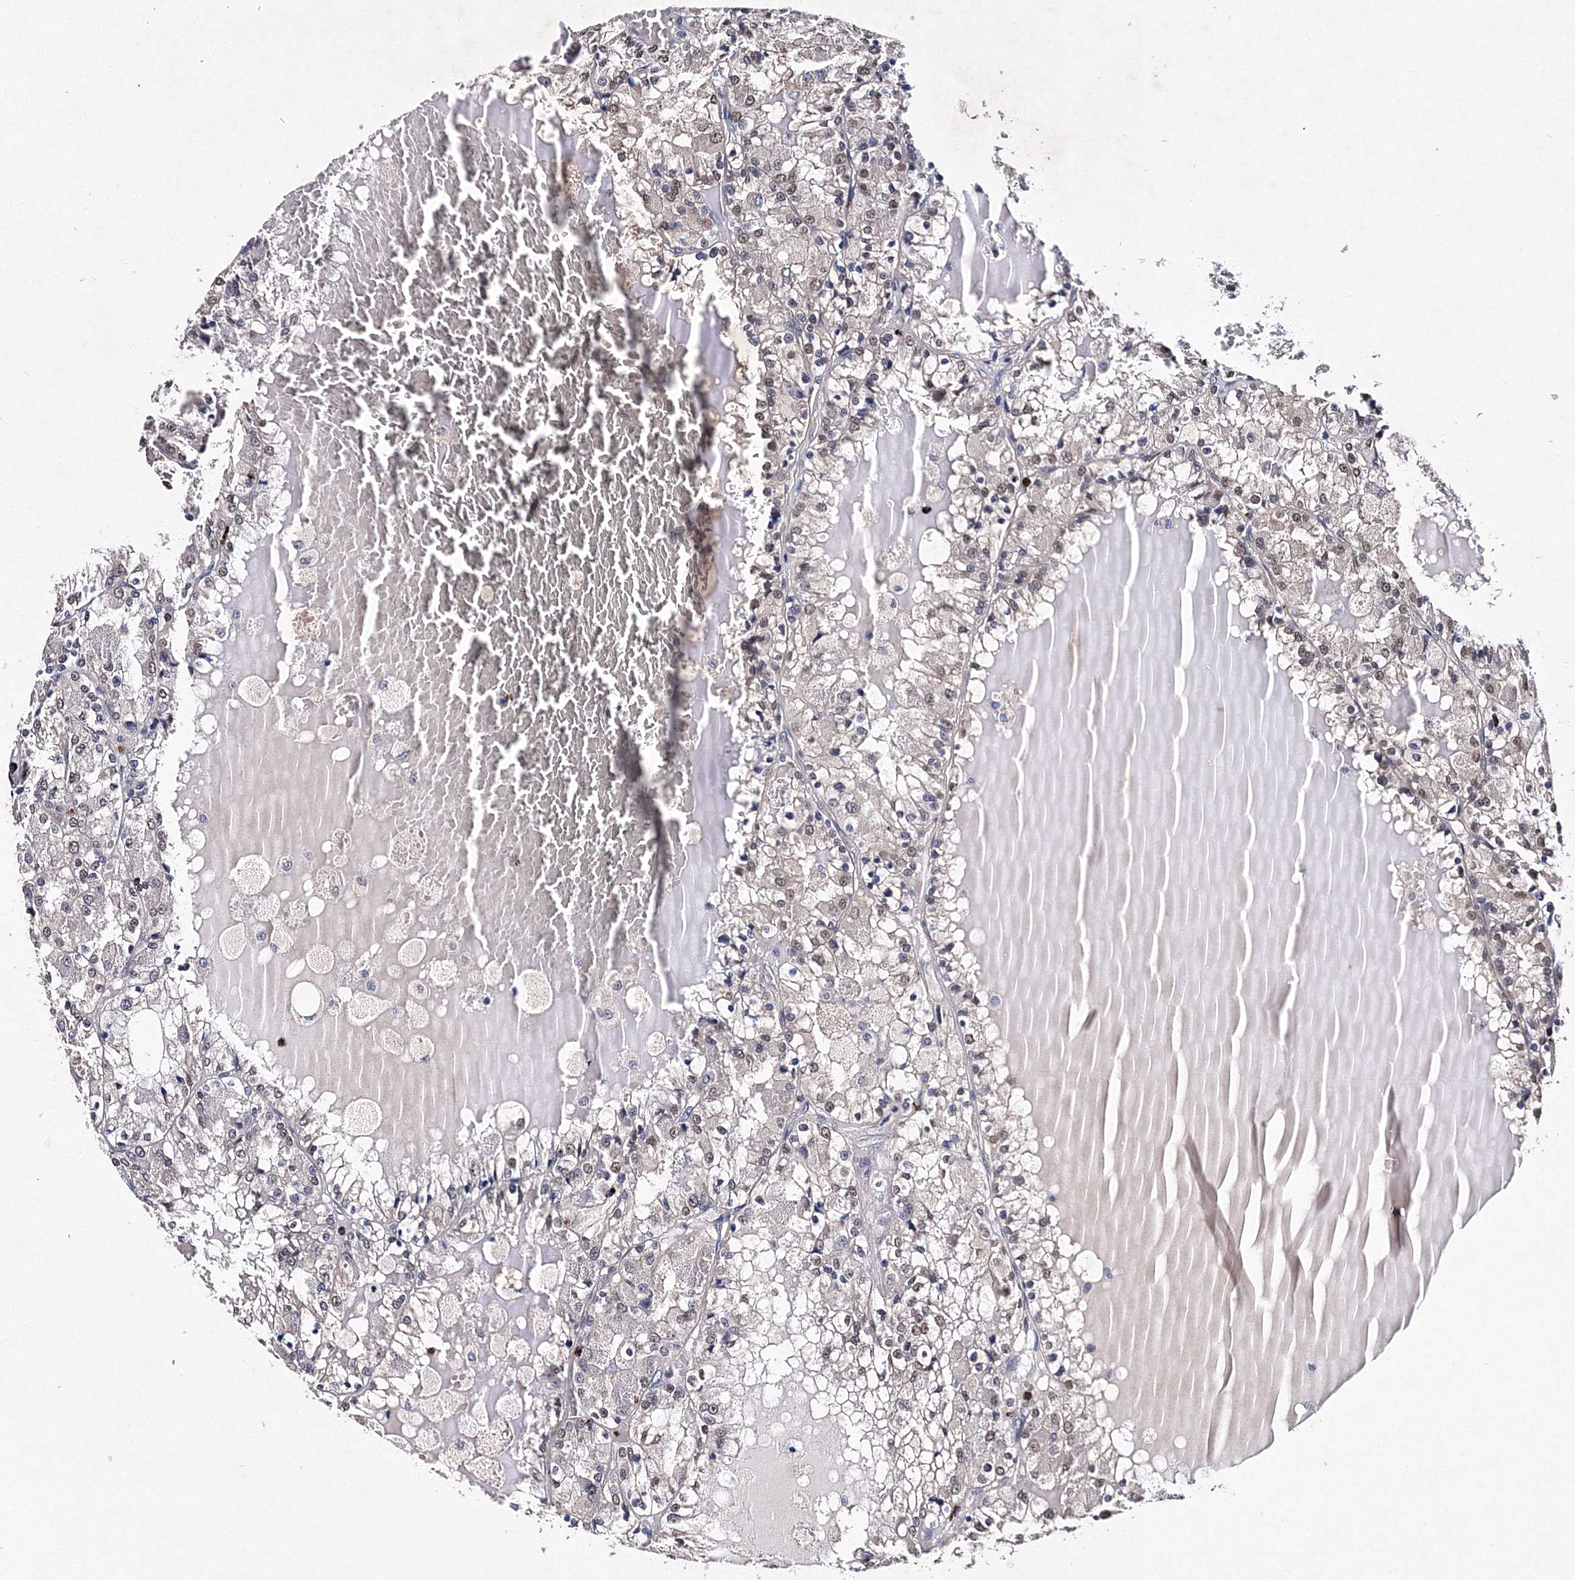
{"staining": {"intensity": "negative", "quantity": "none", "location": "none"}, "tissue": "renal cancer", "cell_type": "Tumor cells", "image_type": "cancer", "snomed": [{"axis": "morphology", "description": "Adenocarcinoma, NOS"}, {"axis": "topography", "description": "Kidney"}], "caption": "This is a histopathology image of immunohistochemistry staining of renal cancer (adenocarcinoma), which shows no expression in tumor cells.", "gene": "PHYKPL", "patient": {"sex": "female", "age": 56}}